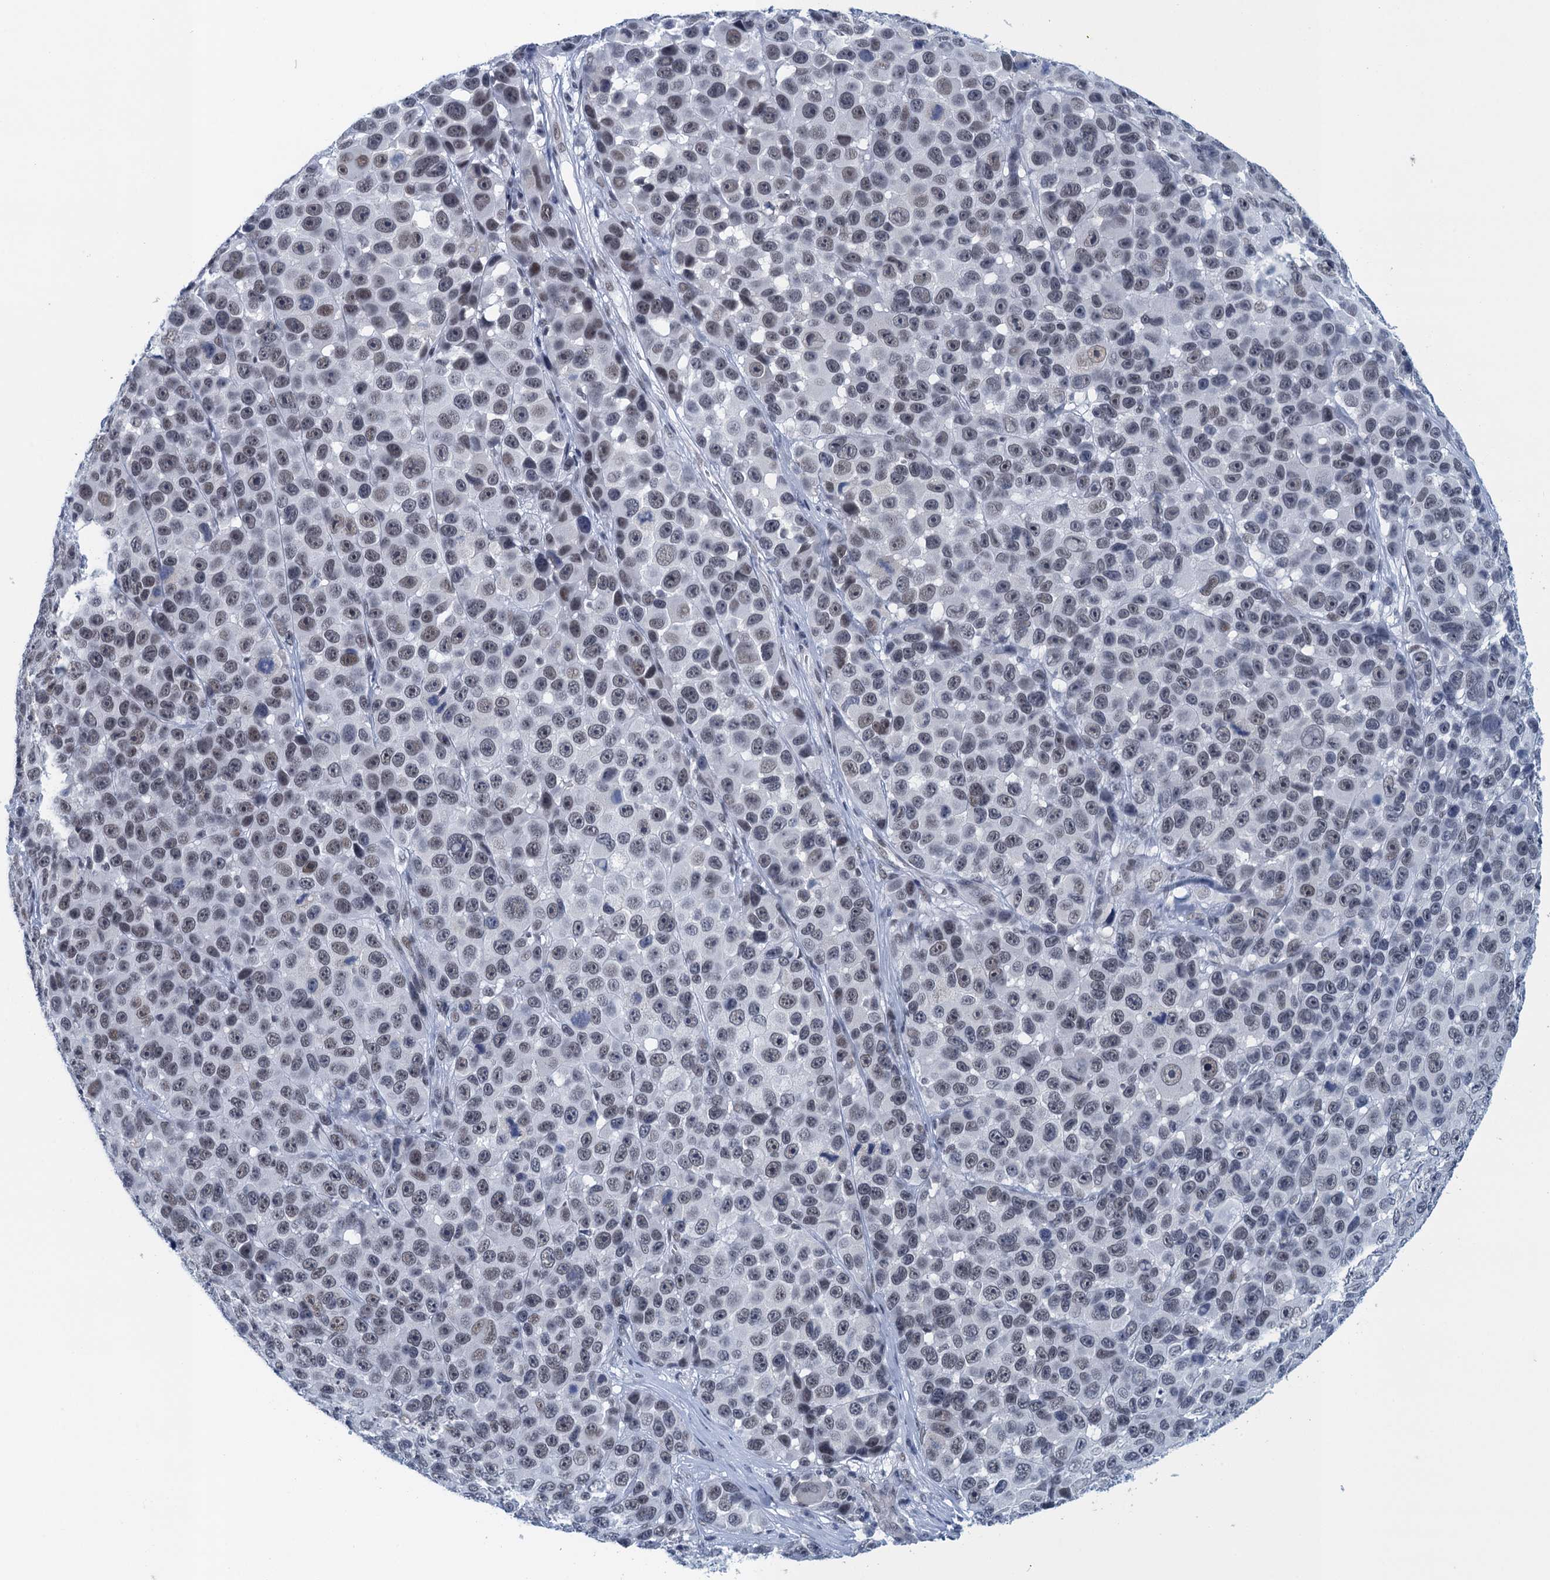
{"staining": {"intensity": "negative", "quantity": "none", "location": "none"}, "tissue": "melanoma", "cell_type": "Tumor cells", "image_type": "cancer", "snomed": [{"axis": "morphology", "description": "Malignant melanoma, NOS"}, {"axis": "topography", "description": "Skin"}], "caption": "This is a photomicrograph of IHC staining of malignant melanoma, which shows no staining in tumor cells.", "gene": "EPS8L1", "patient": {"sex": "male", "age": 53}}